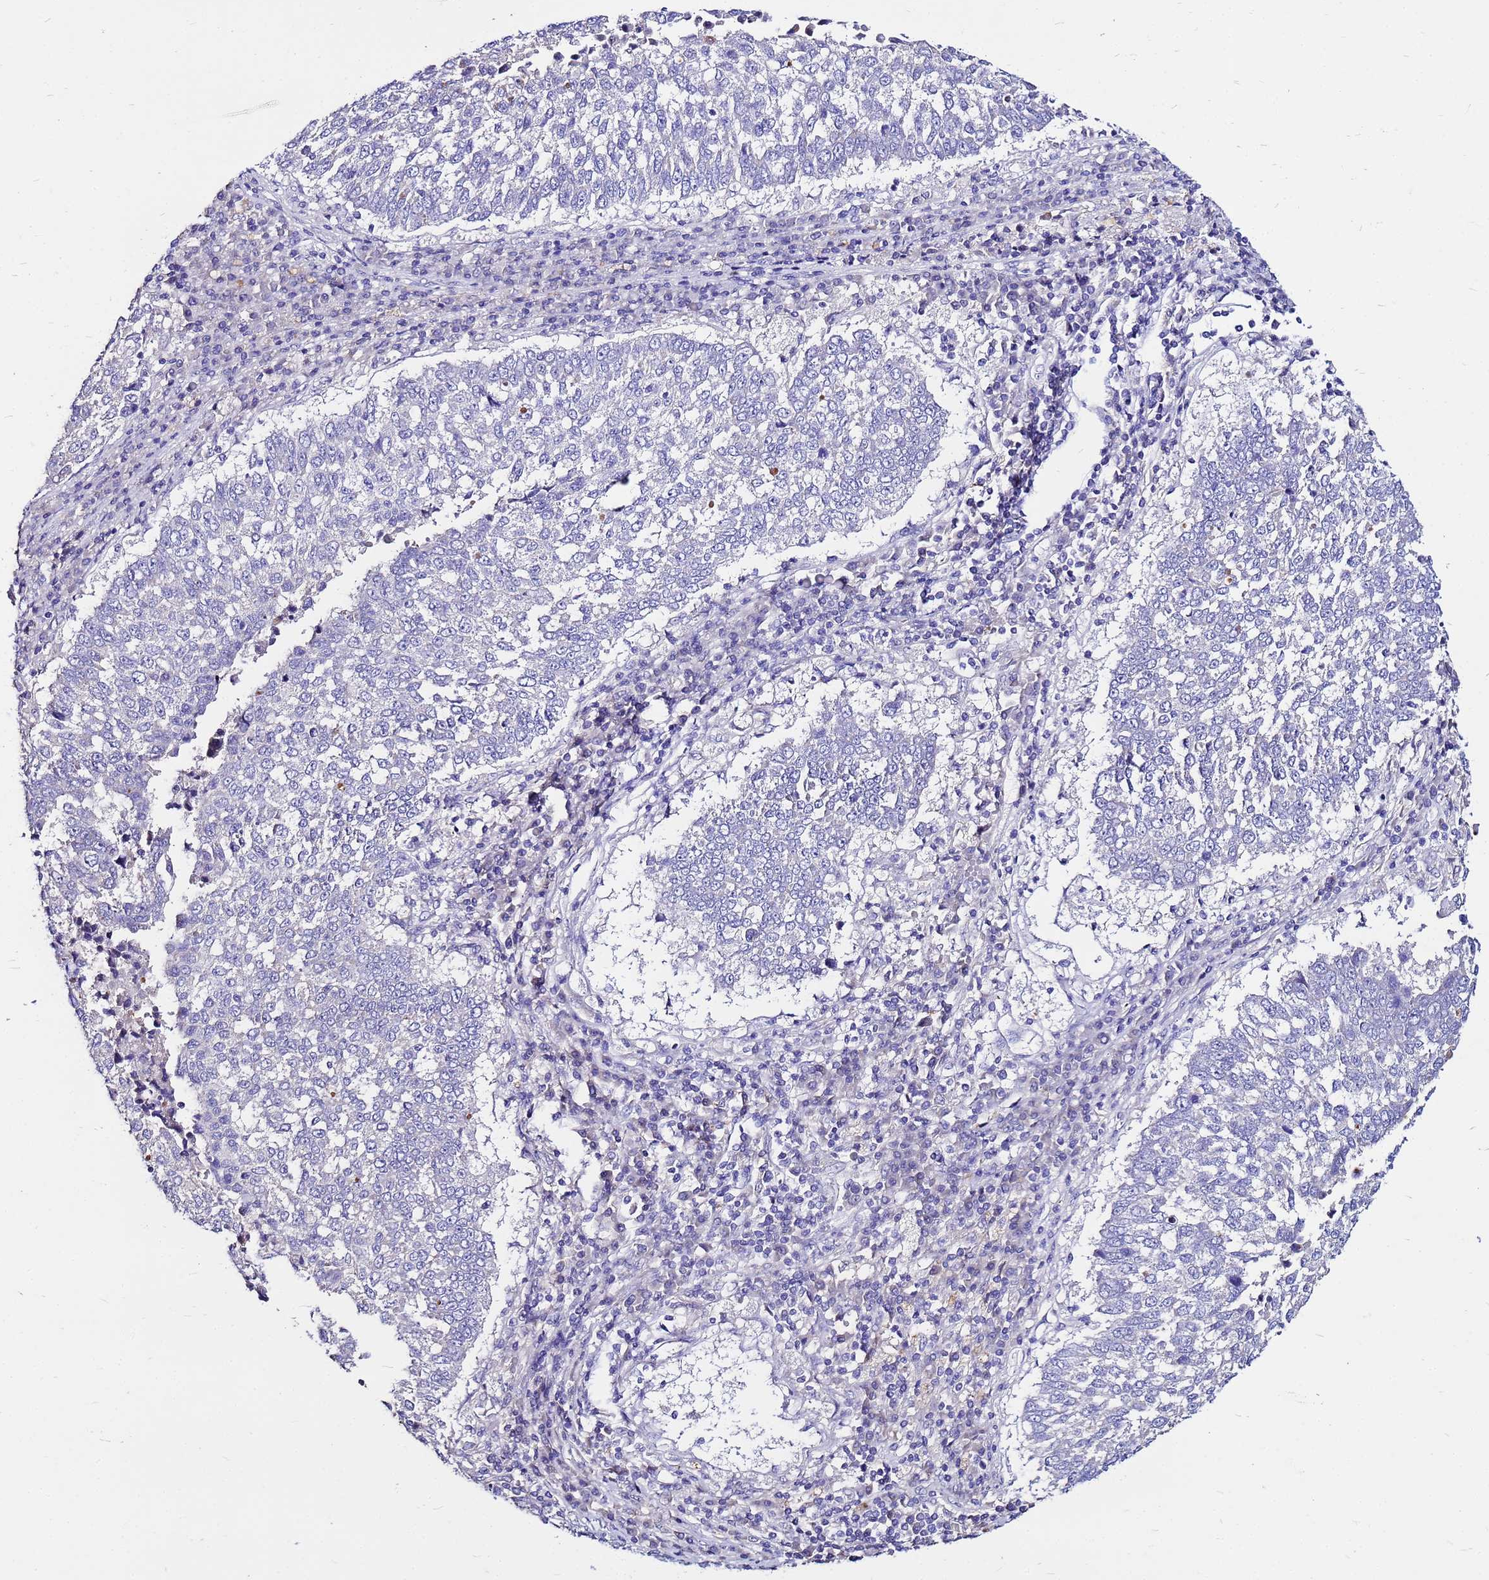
{"staining": {"intensity": "negative", "quantity": "none", "location": "none"}, "tissue": "lung cancer", "cell_type": "Tumor cells", "image_type": "cancer", "snomed": [{"axis": "morphology", "description": "Squamous cell carcinoma, NOS"}, {"axis": "topography", "description": "Lung"}], "caption": "Squamous cell carcinoma (lung) was stained to show a protein in brown. There is no significant positivity in tumor cells.", "gene": "FAM183A", "patient": {"sex": "male", "age": 73}}